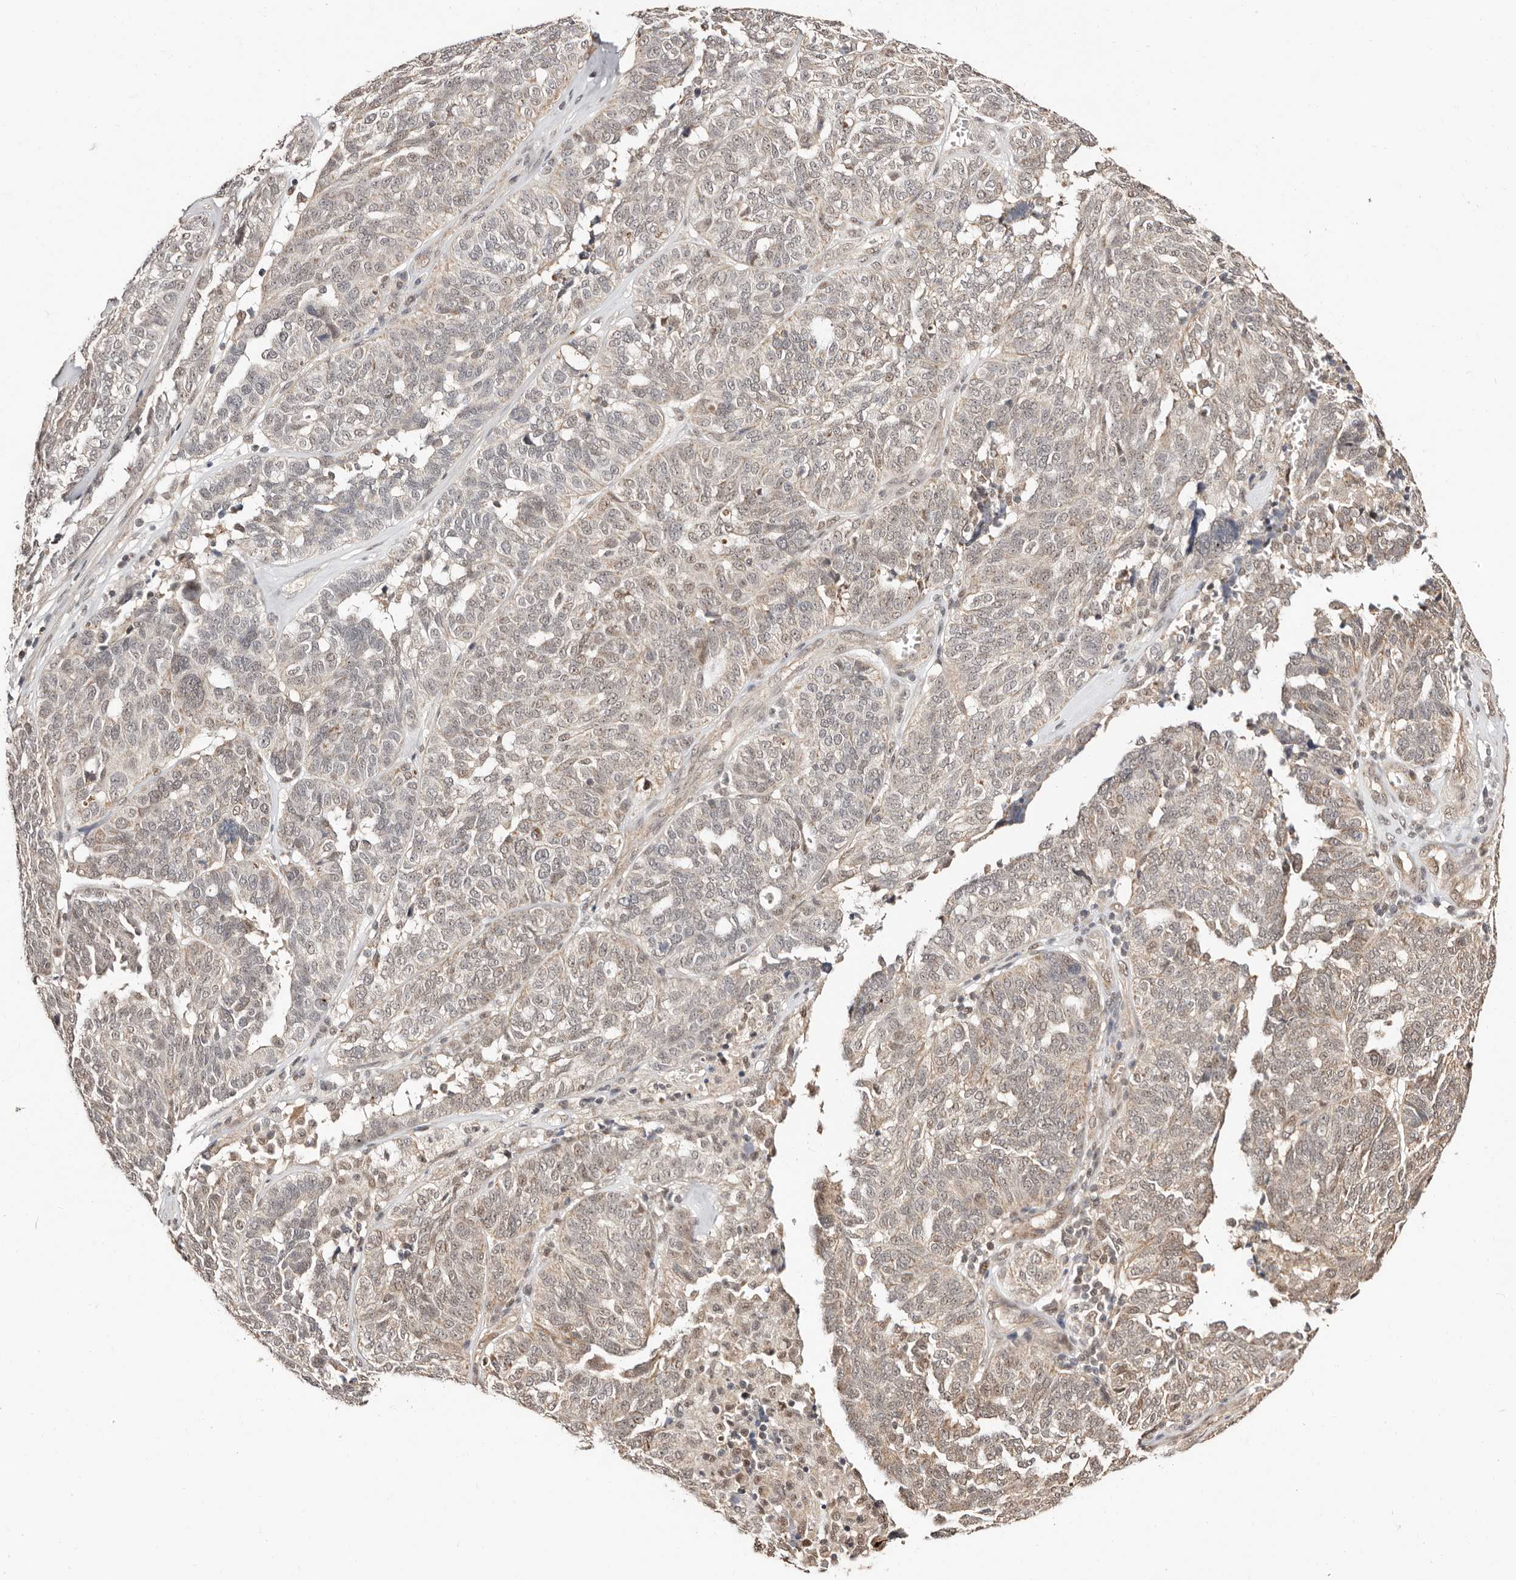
{"staining": {"intensity": "weak", "quantity": "<25%", "location": "cytoplasmic/membranous"}, "tissue": "ovarian cancer", "cell_type": "Tumor cells", "image_type": "cancer", "snomed": [{"axis": "morphology", "description": "Cystadenocarcinoma, serous, NOS"}, {"axis": "topography", "description": "Ovary"}], "caption": "IHC histopathology image of human ovarian cancer (serous cystadenocarcinoma) stained for a protein (brown), which reveals no expression in tumor cells. (Stains: DAB immunohistochemistry with hematoxylin counter stain, Microscopy: brightfield microscopy at high magnification).", "gene": "CTNNBL1", "patient": {"sex": "female", "age": 59}}